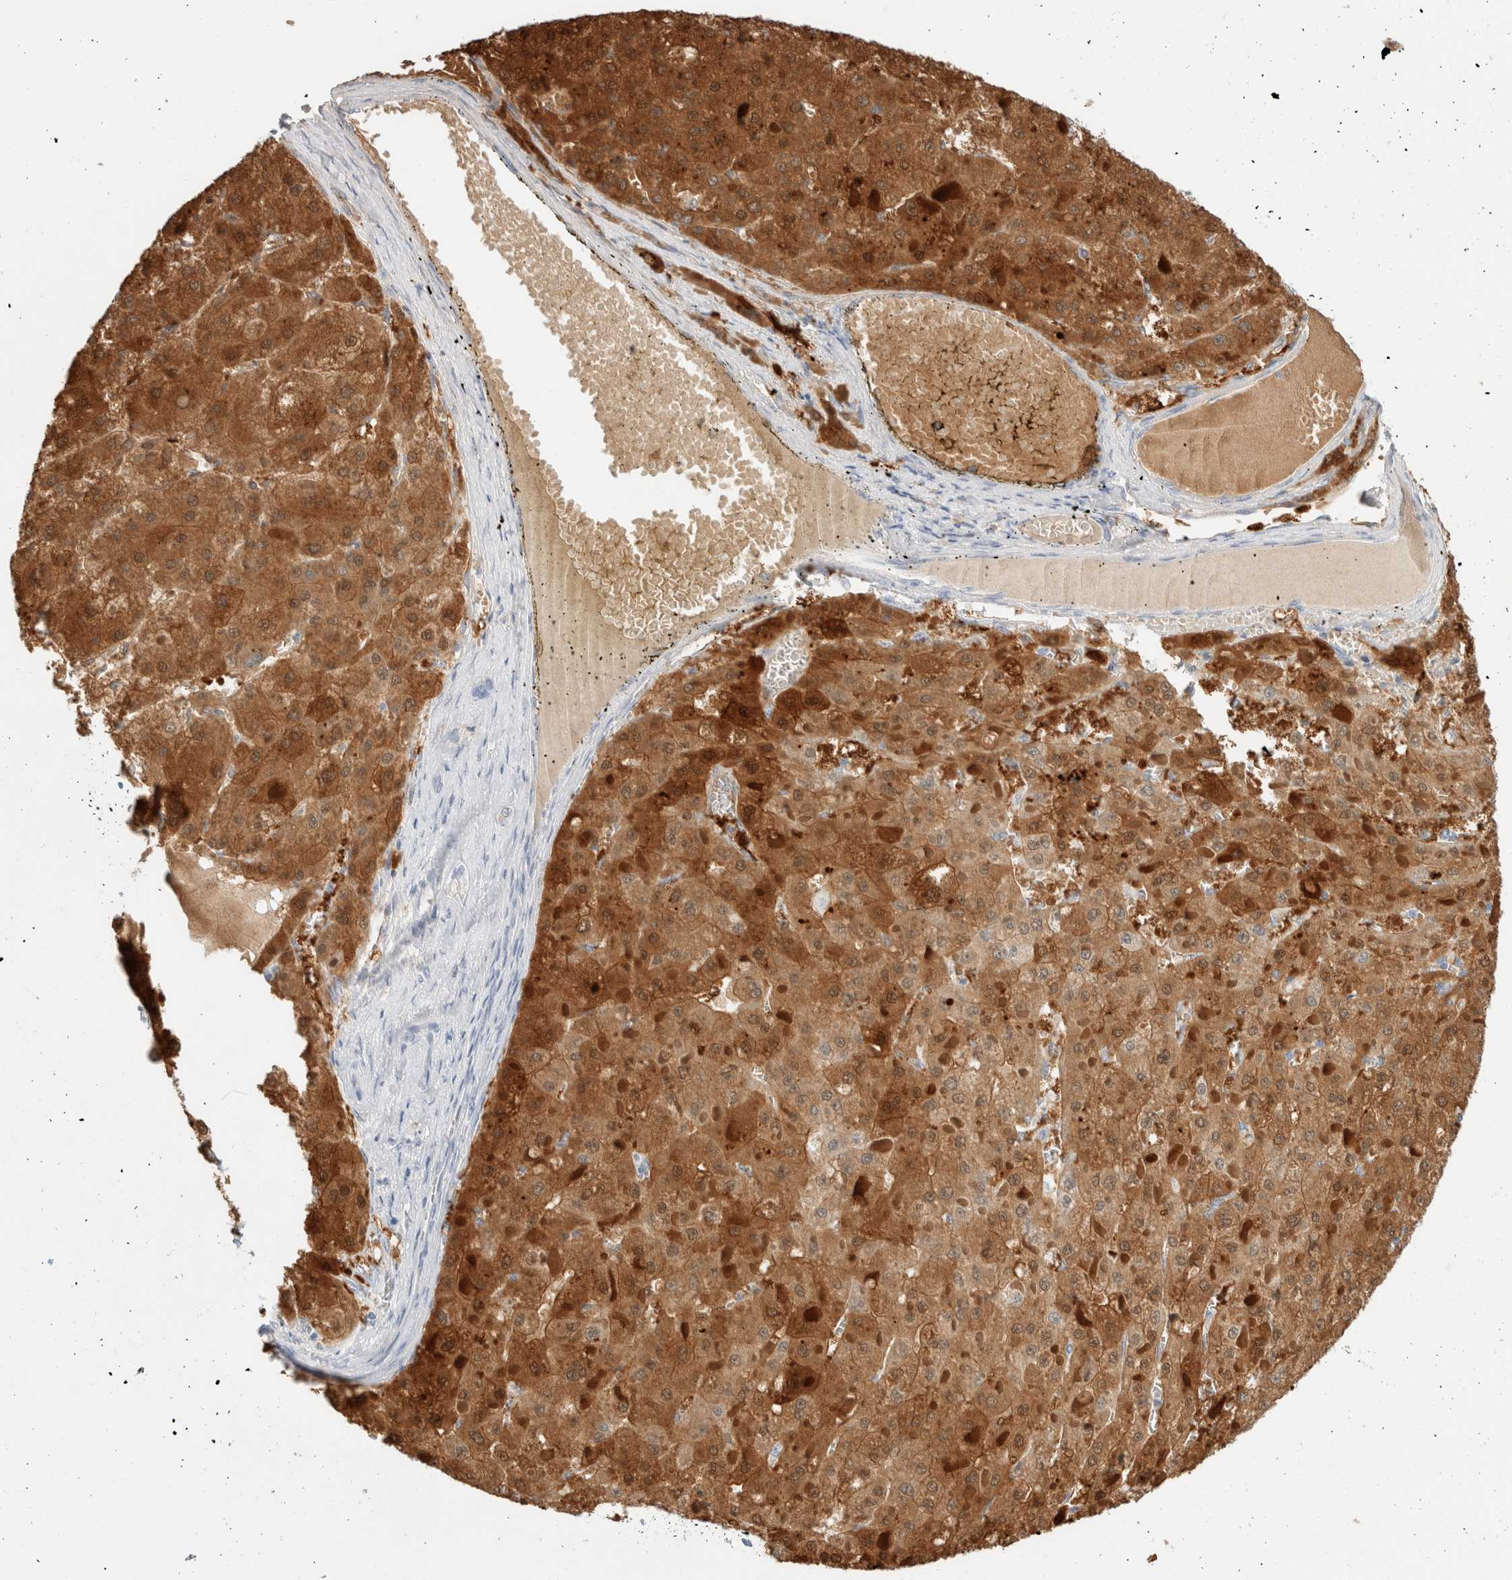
{"staining": {"intensity": "strong", "quantity": ">75%", "location": "cytoplasmic/membranous"}, "tissue": "liver cancer", "cell_type": "Tumor cells", "image_type": "cancer", "snomed": [{"axis": "morphology", "description": "Carcinoma, Hepatocellular, NOS"}, {"axis": "topography", "description": "Liver"}], "caption": "Strong cytoplasmic/membranous staining for a protein is present in approximately >75% of tumor cells of liver hepatocellular carcinoma using IHC.", "gene": "ARG1", "patient": {"sex": "female", "age": 73}}